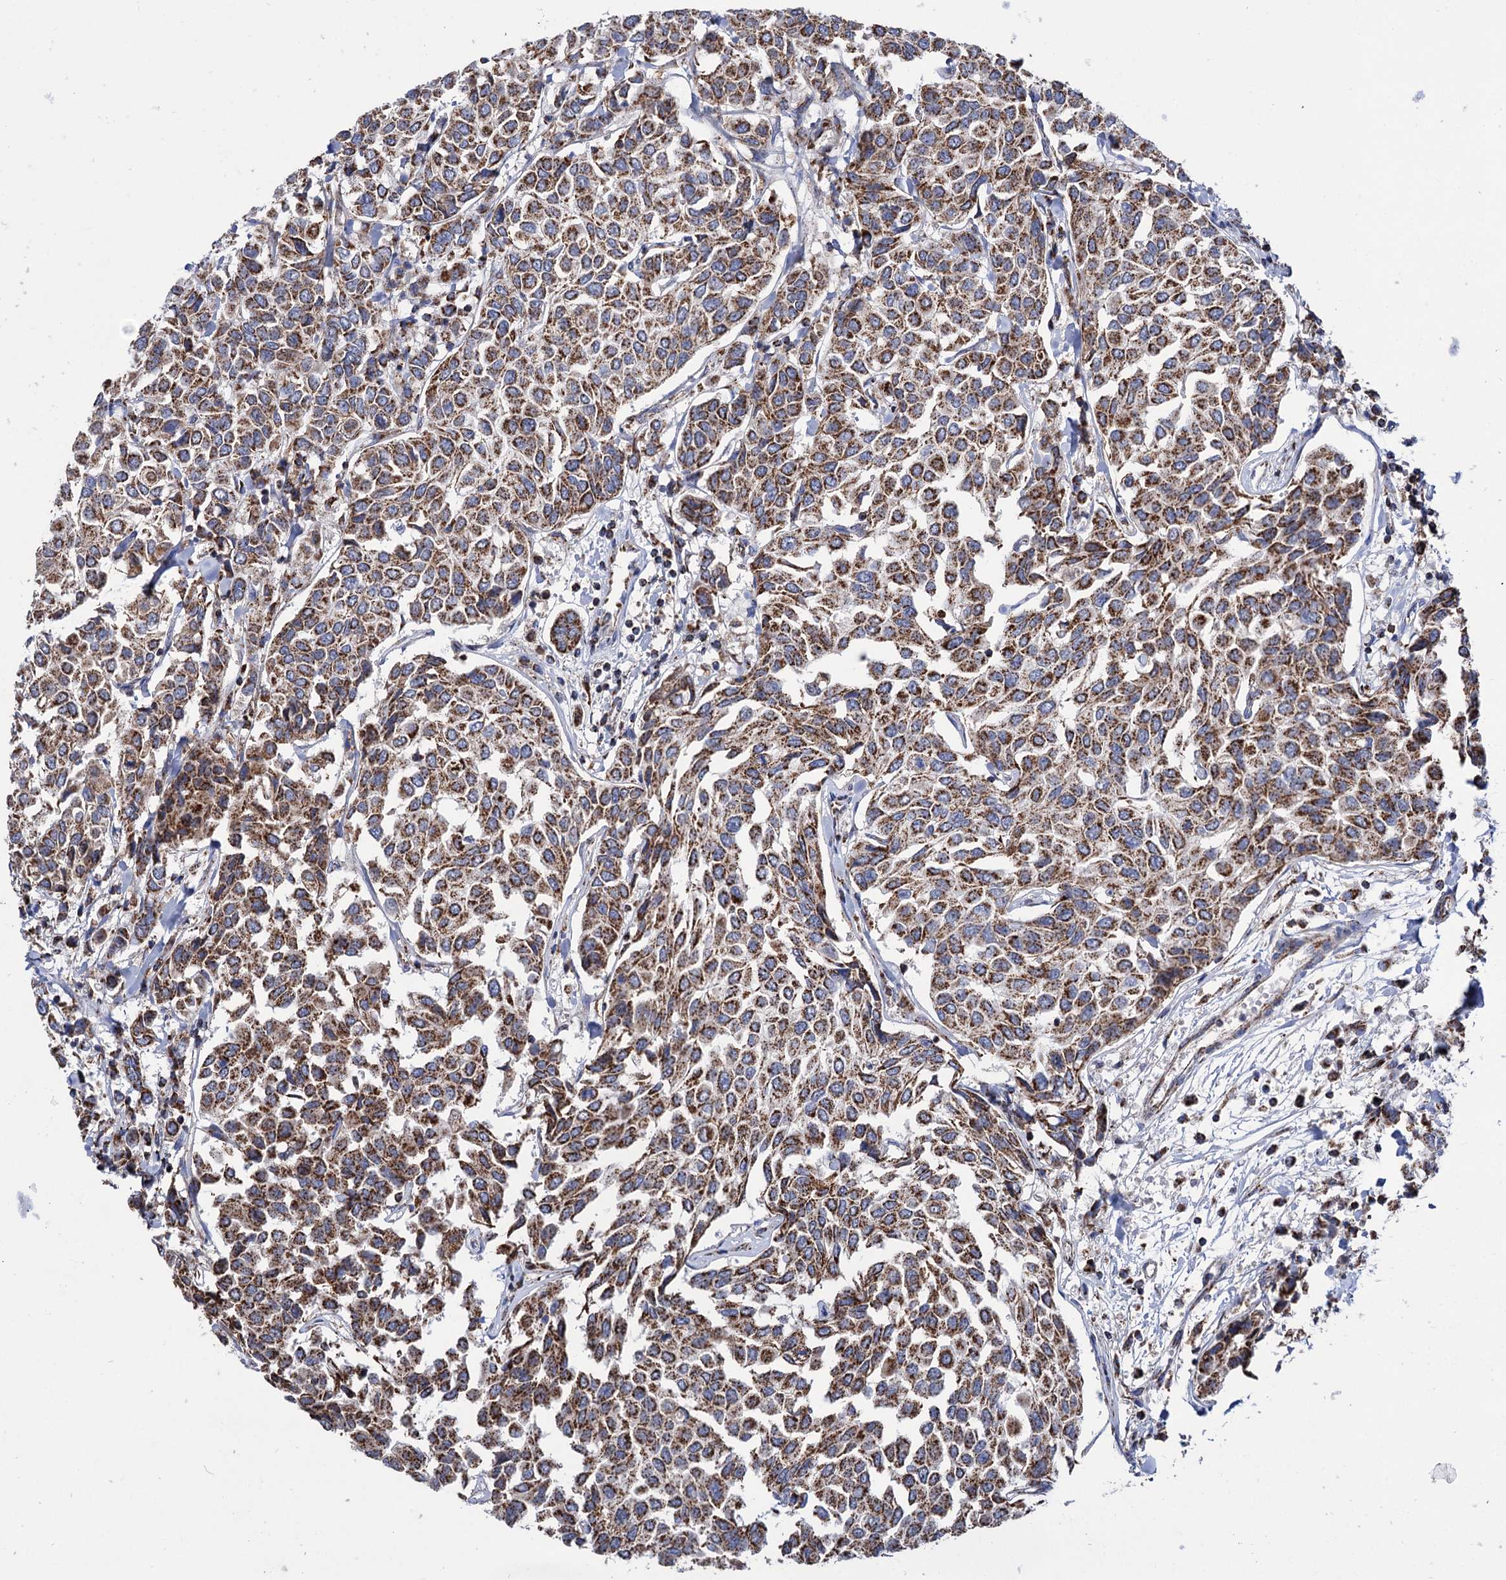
{"staining": {"intensity": "strong", "quantity": ">75%", "location": "cytoplasmic/membranous"}, "tissue": "breast cancer", "cell_type": "Tumor cells", "image_type": "cancer", "snomed": [{"axis": "morphology", "description": "Duct carcinoma"}, {"axis": "topography", "description": "Breast"}], "caption": "The histopathology image demonstrates immunohistochemical staining of breast cancer. There is strong cytoplasmic/membranous positivity is seen in approximately >75% of tumor cells.", "gene": "ABHD10", "patient": {"sex": "female", "age": 55}}